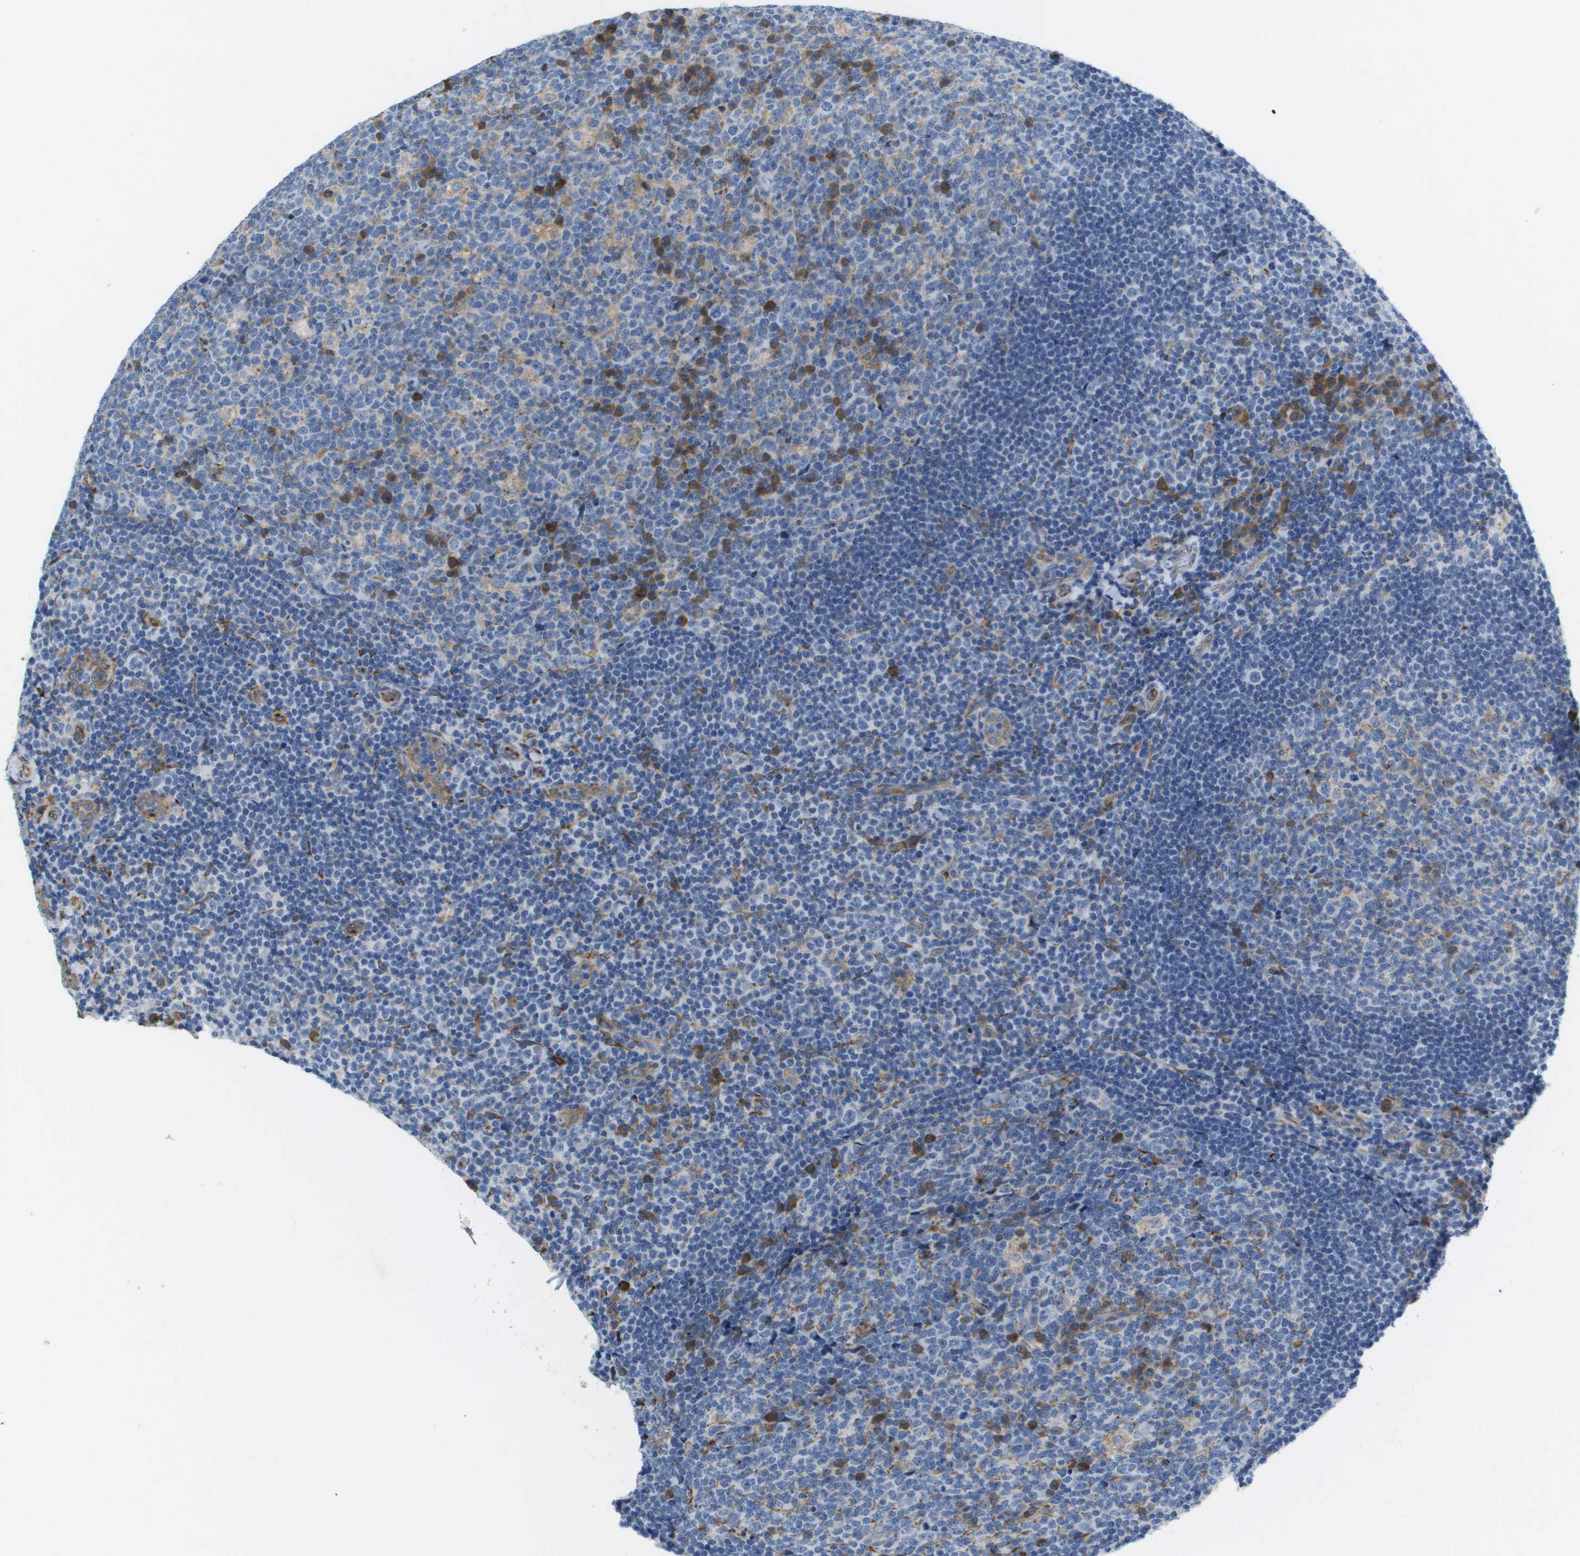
{"staining": {"intensity": "moderate", "quantity": "<25%", "location": "cytoplasmic/membranous"}, "tissue": "tonsil", "cell_type": "Germinal center cells", "image_type": "normal", "snomed": [{"axis": "morphology", "description": "Normal tissue, NOS"}, {"axis": "topography", "description": "Tonsil"}], "caption": "High-power microscopy captured an immunohistochemistry (IHC) photomicrograph of benign tonsil, revealing moderate cytoplasmic/membranous staining in about <25% of germinal center cells.", "gene": "ST3GAL2", "patient": {"sex": "male", "age": 17}}